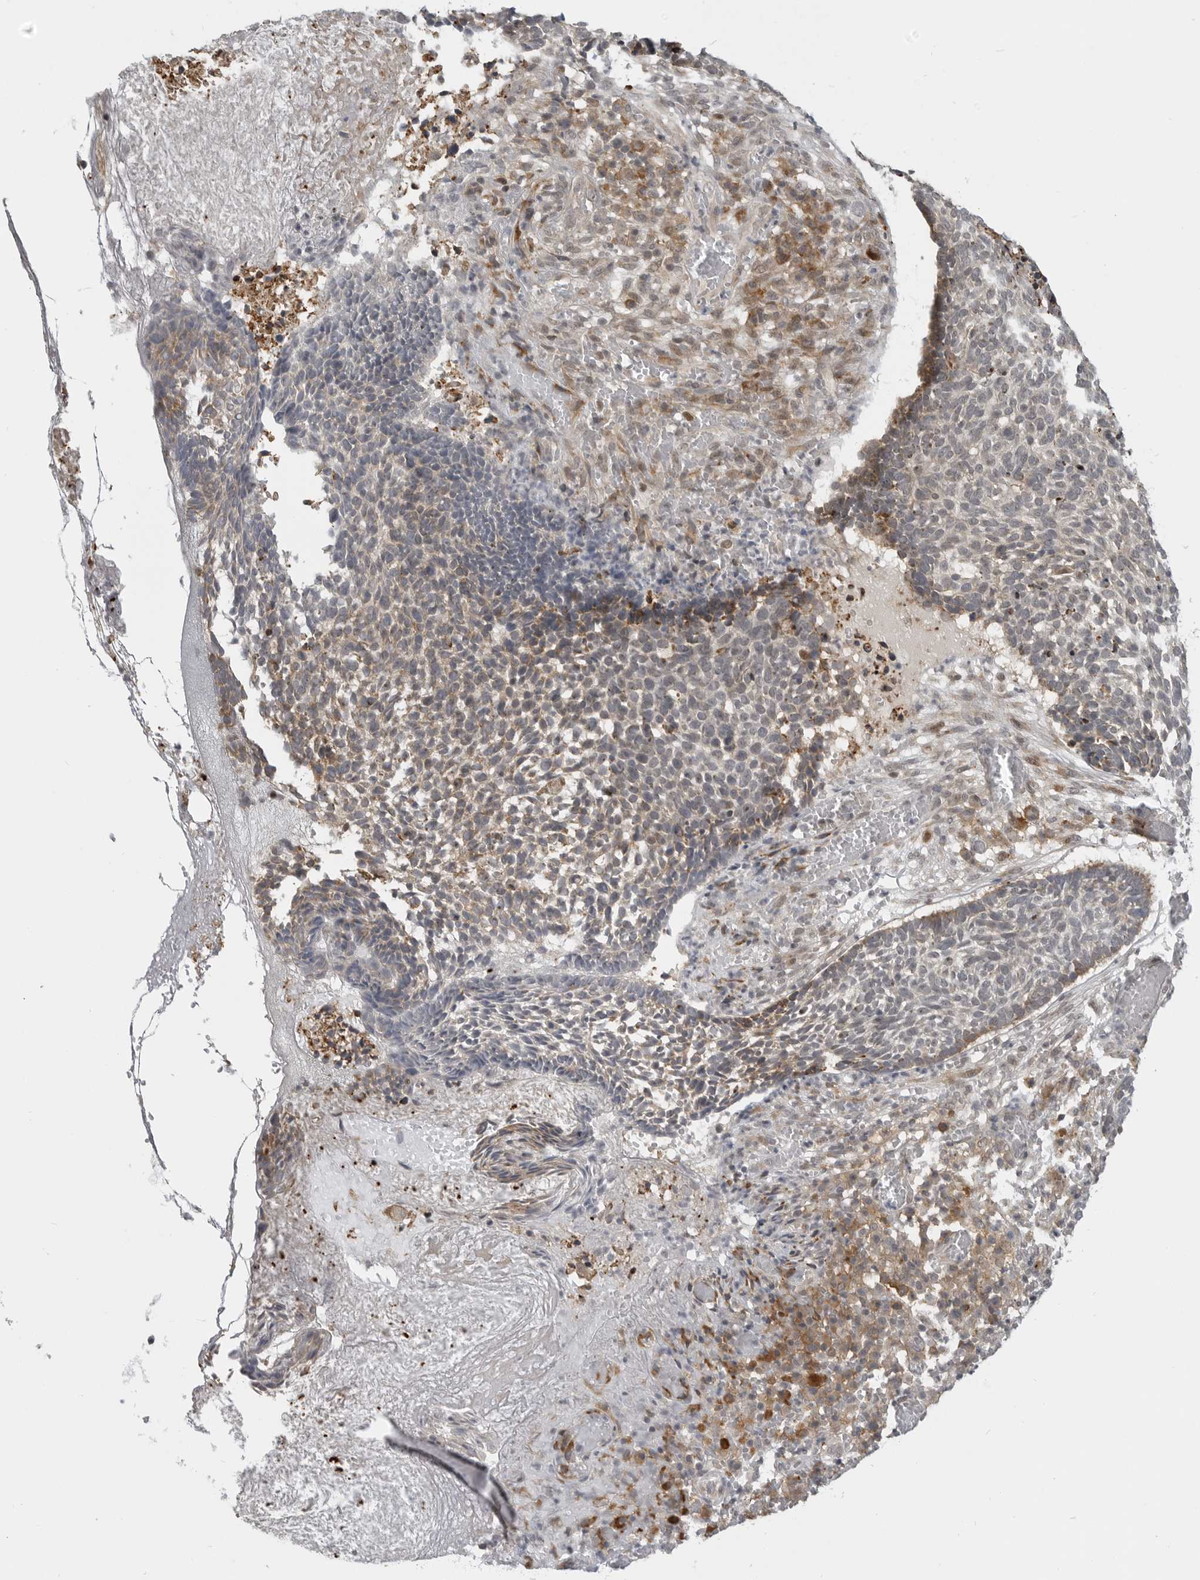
{"staining": {"intensity": "weak", "quantity": "25%-75%", "location": "cytoplasmic/membranous"}, "tissue": "skin cancer", "cell_type": "Tumor cells", "image_type": "cancer", "snomed": [{"axis": "morphology", "description": "Basal cell carcinoma"}, {"axis": "topography", "description": "Skin"}], "caption": "The photomicrograph exhibits a brown stain indicating the presence of a protein in the cytoplasmic/membranous of tumor cells in skin basal cell carcinoma. The protein of interest is shown in brown color, while the nuclei are stained blue.", "gene": "CEP295NL", "patient": {"sex": "male", "age": 85}}